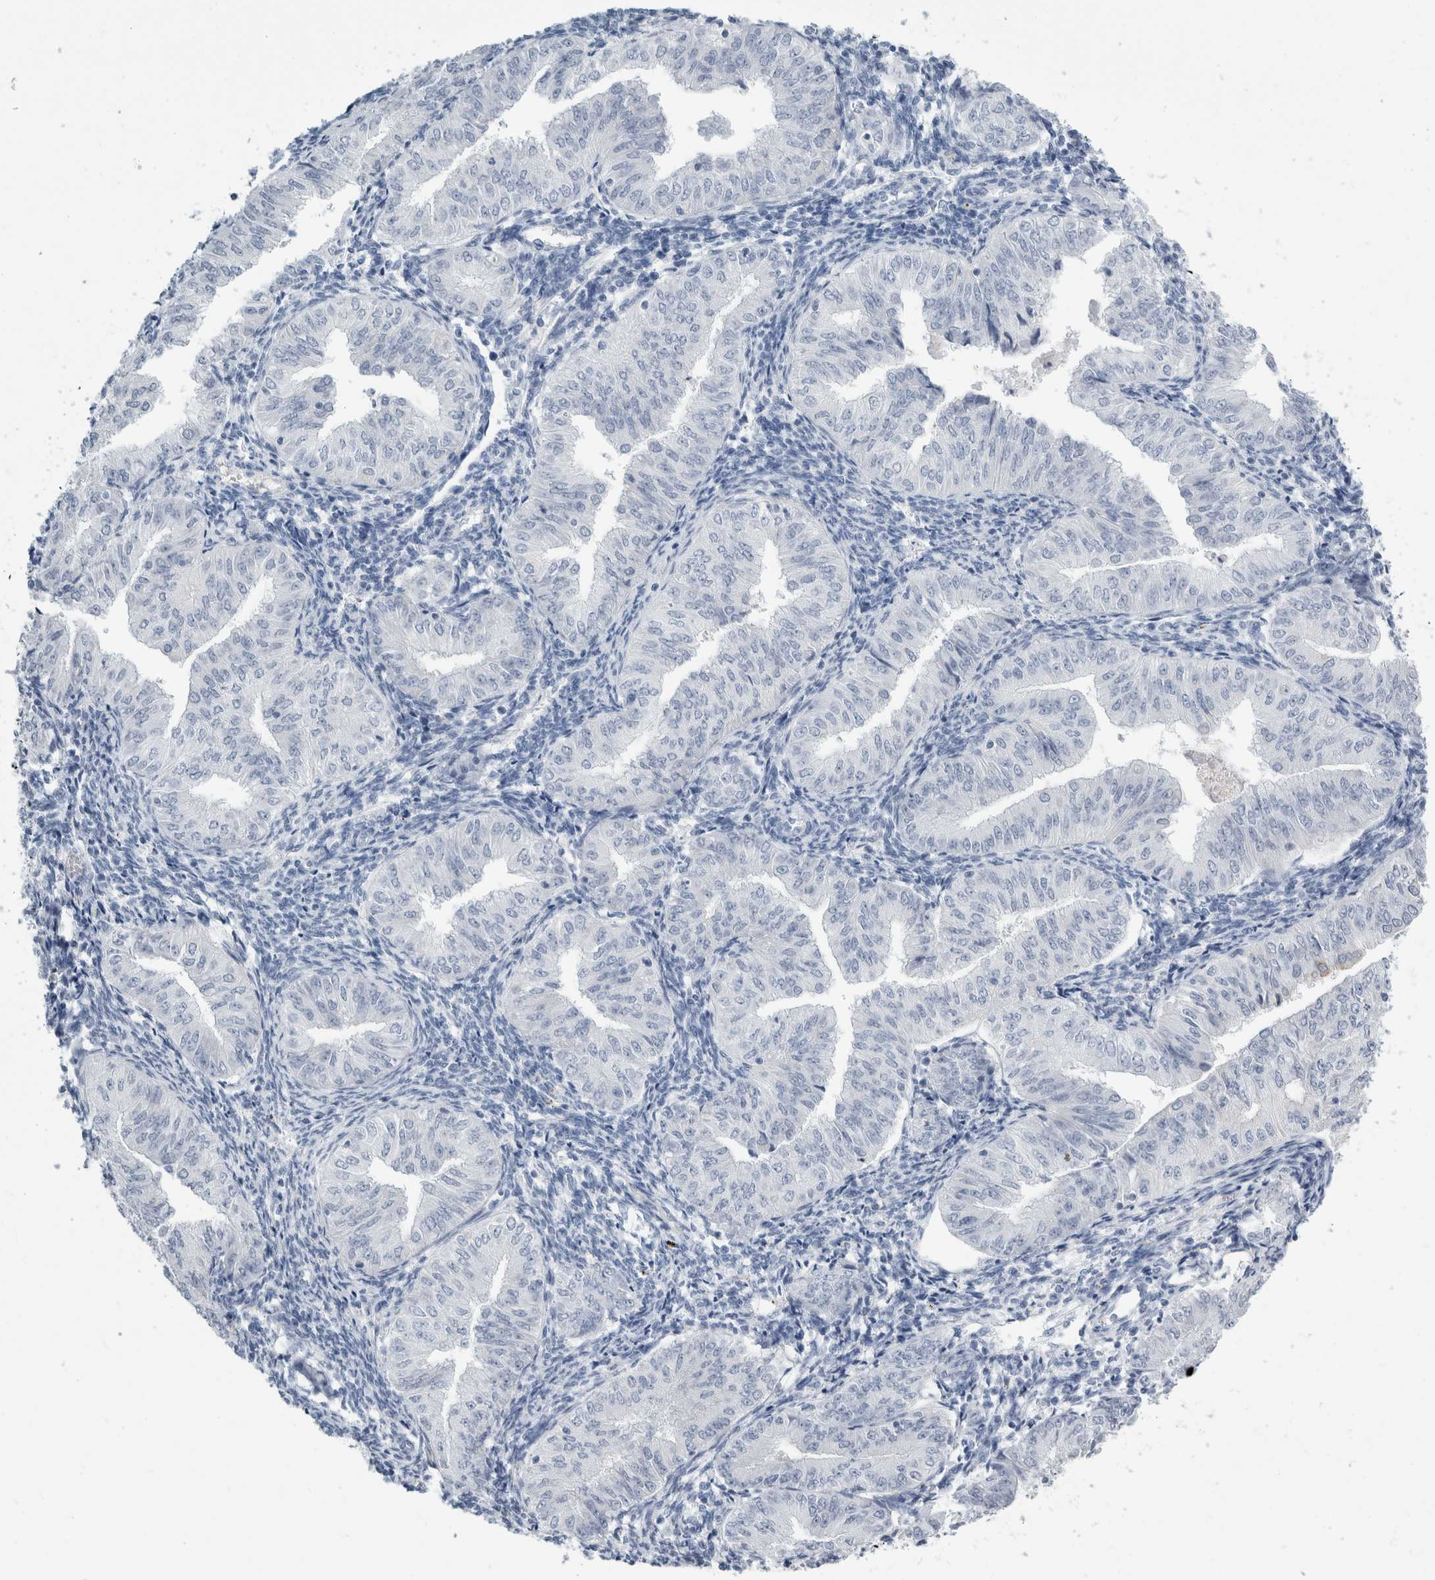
{"staining": {"intensity": "negative", "quantity": "none", "location": "none"}, "tissue": "endometrial cancer", "cell_type": "Tumor cells", "image_type": "cancer", "snomed": [{"axis": "morphology", "description": "Normal tissue, NOS"}, {"axis": "morphology", "description": "Adenocarcinoma, NOS"}, {"axis": "topography", "description": "Endometrium"}], "caption": "This is an IHC photomicrograph of human endometrial cancer (adenocarcinoma). There is no expression in tumor cells.", "gene": "RPH3AL", "patient": {"sex": "female", "age": 53}}